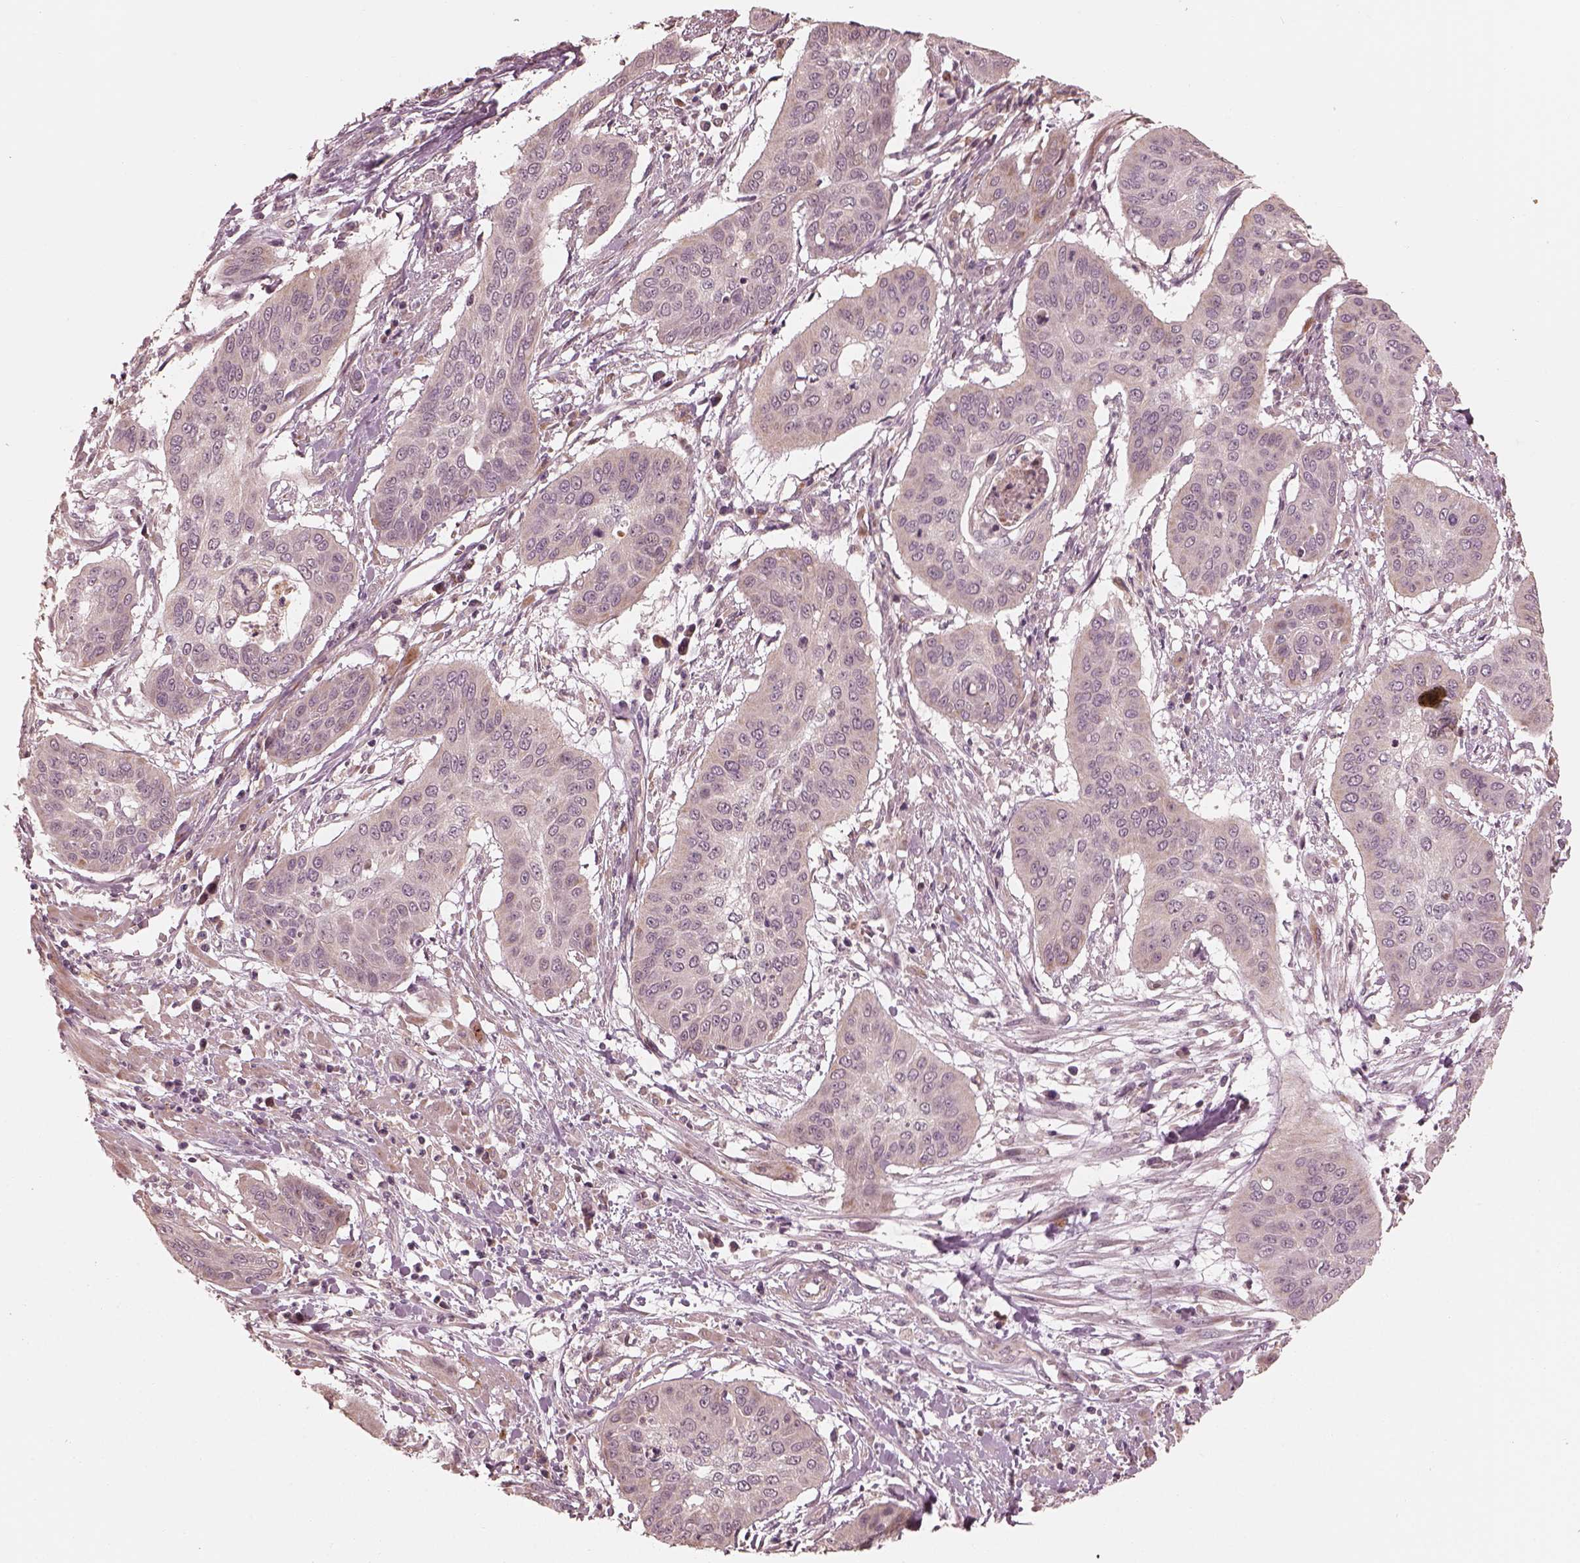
{"staining": {"intensity": "negative", "quantity": "none", "location": "none"}, "tissue": "cervical cancer", "cell_type": "Tumor cells", "image_type": "cancer", "snomed": [{"axis": "morphology", "description": "Squamous cell carcinoma, NOS"}, {"axis": "topography", "description": "Cervix"}], "caption": "An immunohistochemistry histopathology image of squamous cell carcinoma (cervical) is shown. There is no staining in tumor cells of squamous cell carcinoma (cervical). (IHC, brightfield microscopy, high magnification).", "gene": "SLC25A46", "patient": {"sex": "female", "age": 39}}